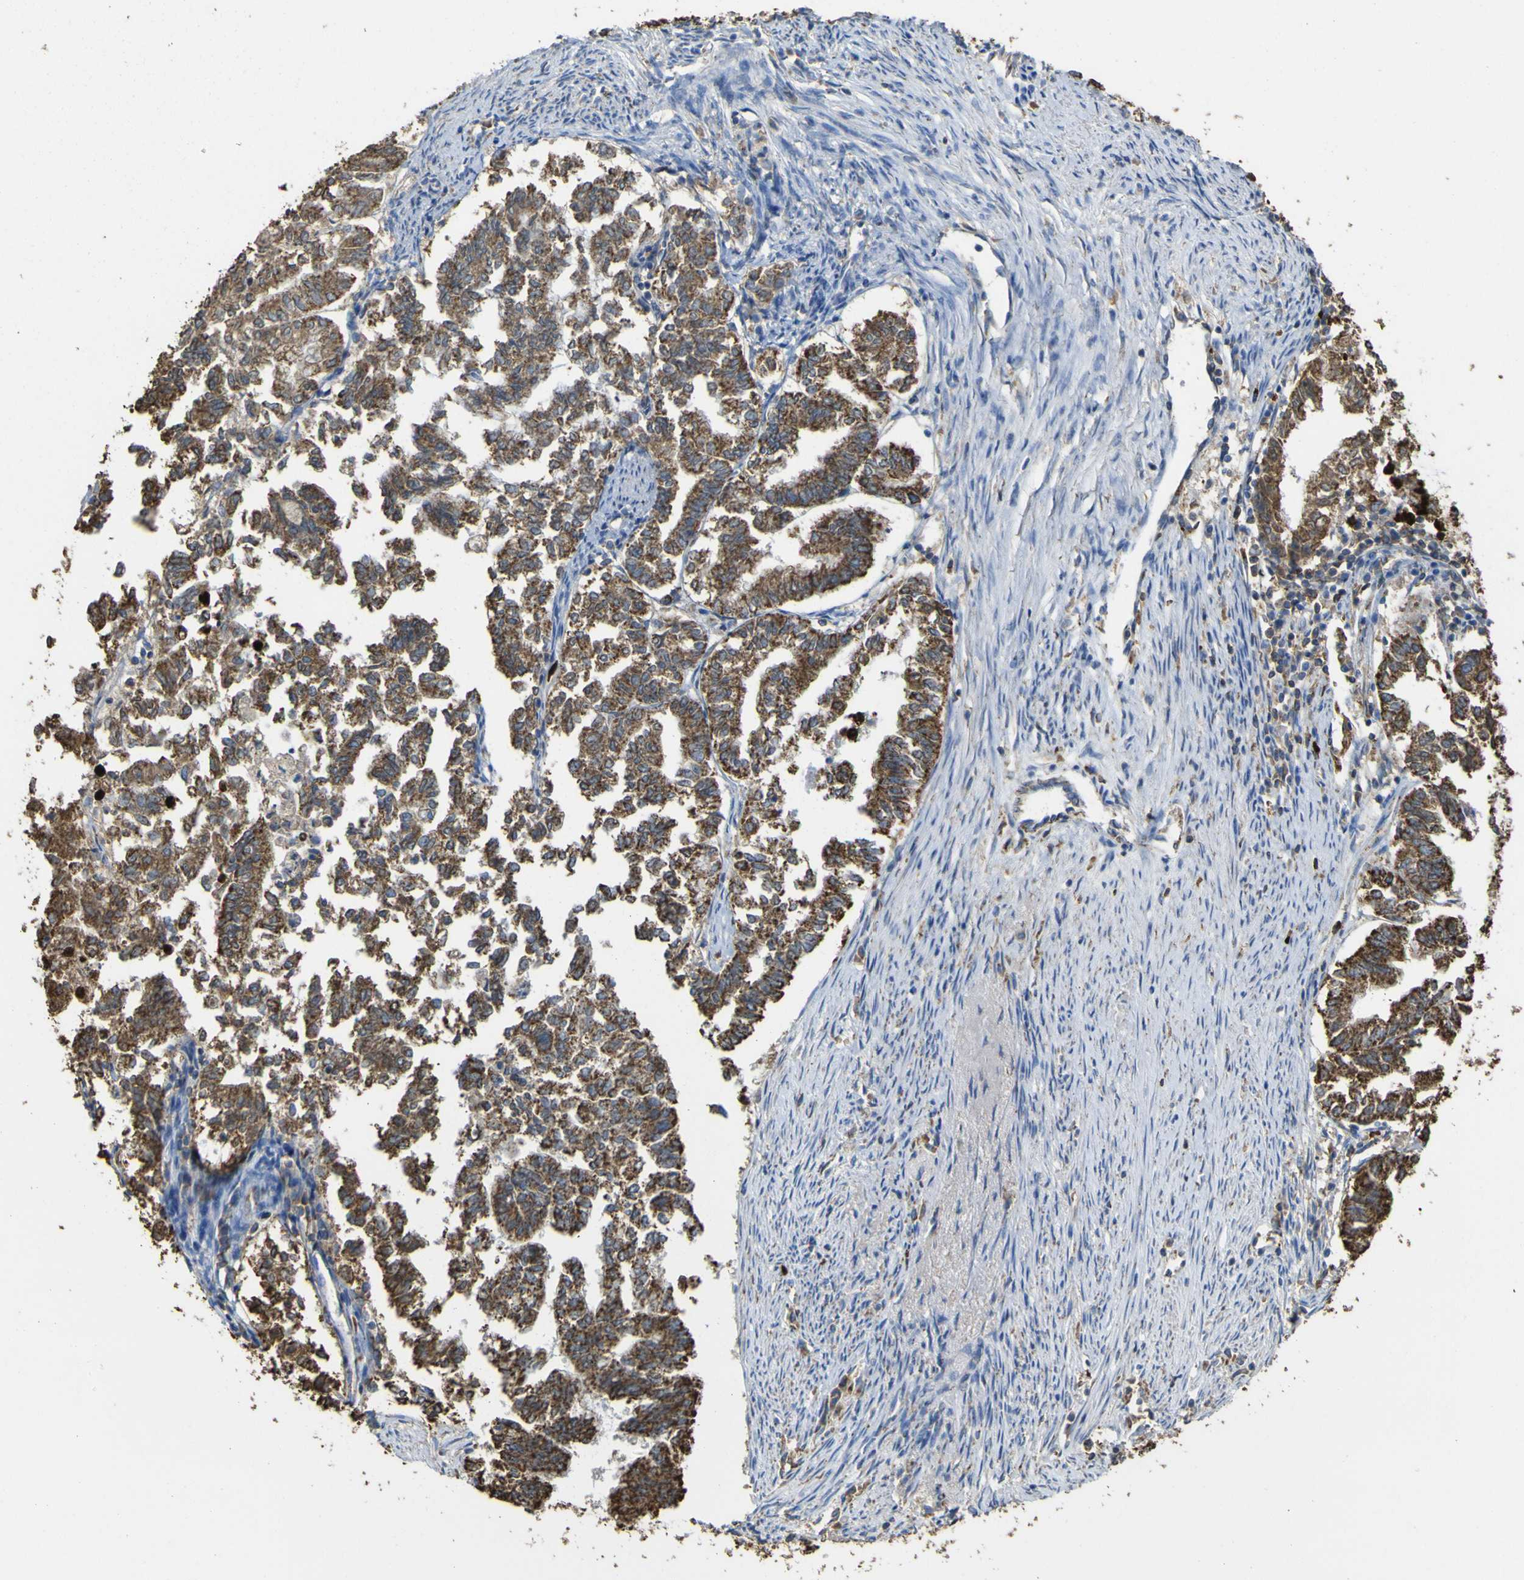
{"staining": {"intensity": "strong", "quantity": ">75%", "location": "cytoplasmic/membranous"}, "tissue": "endometrial cancer", "cell_type": "Tumor cells", "image_type": "cancer", "snomed": [{"axis": "morphology", "description": "Necrosis, NOS"}, {"axis": "morphology", "description": "Adenocarcinoma, NOS"}, {"axis": "topography", "description": "Endometrium"}], "caption": "Adenocarcinoma (endometrial) tissue displays strong cytoplasmic/membranous expression in about >75% of tumor cells, visualized by immunohistochemistry.", "gene": "ACSL3", "patient": {"sex": "female", "age": 79}}